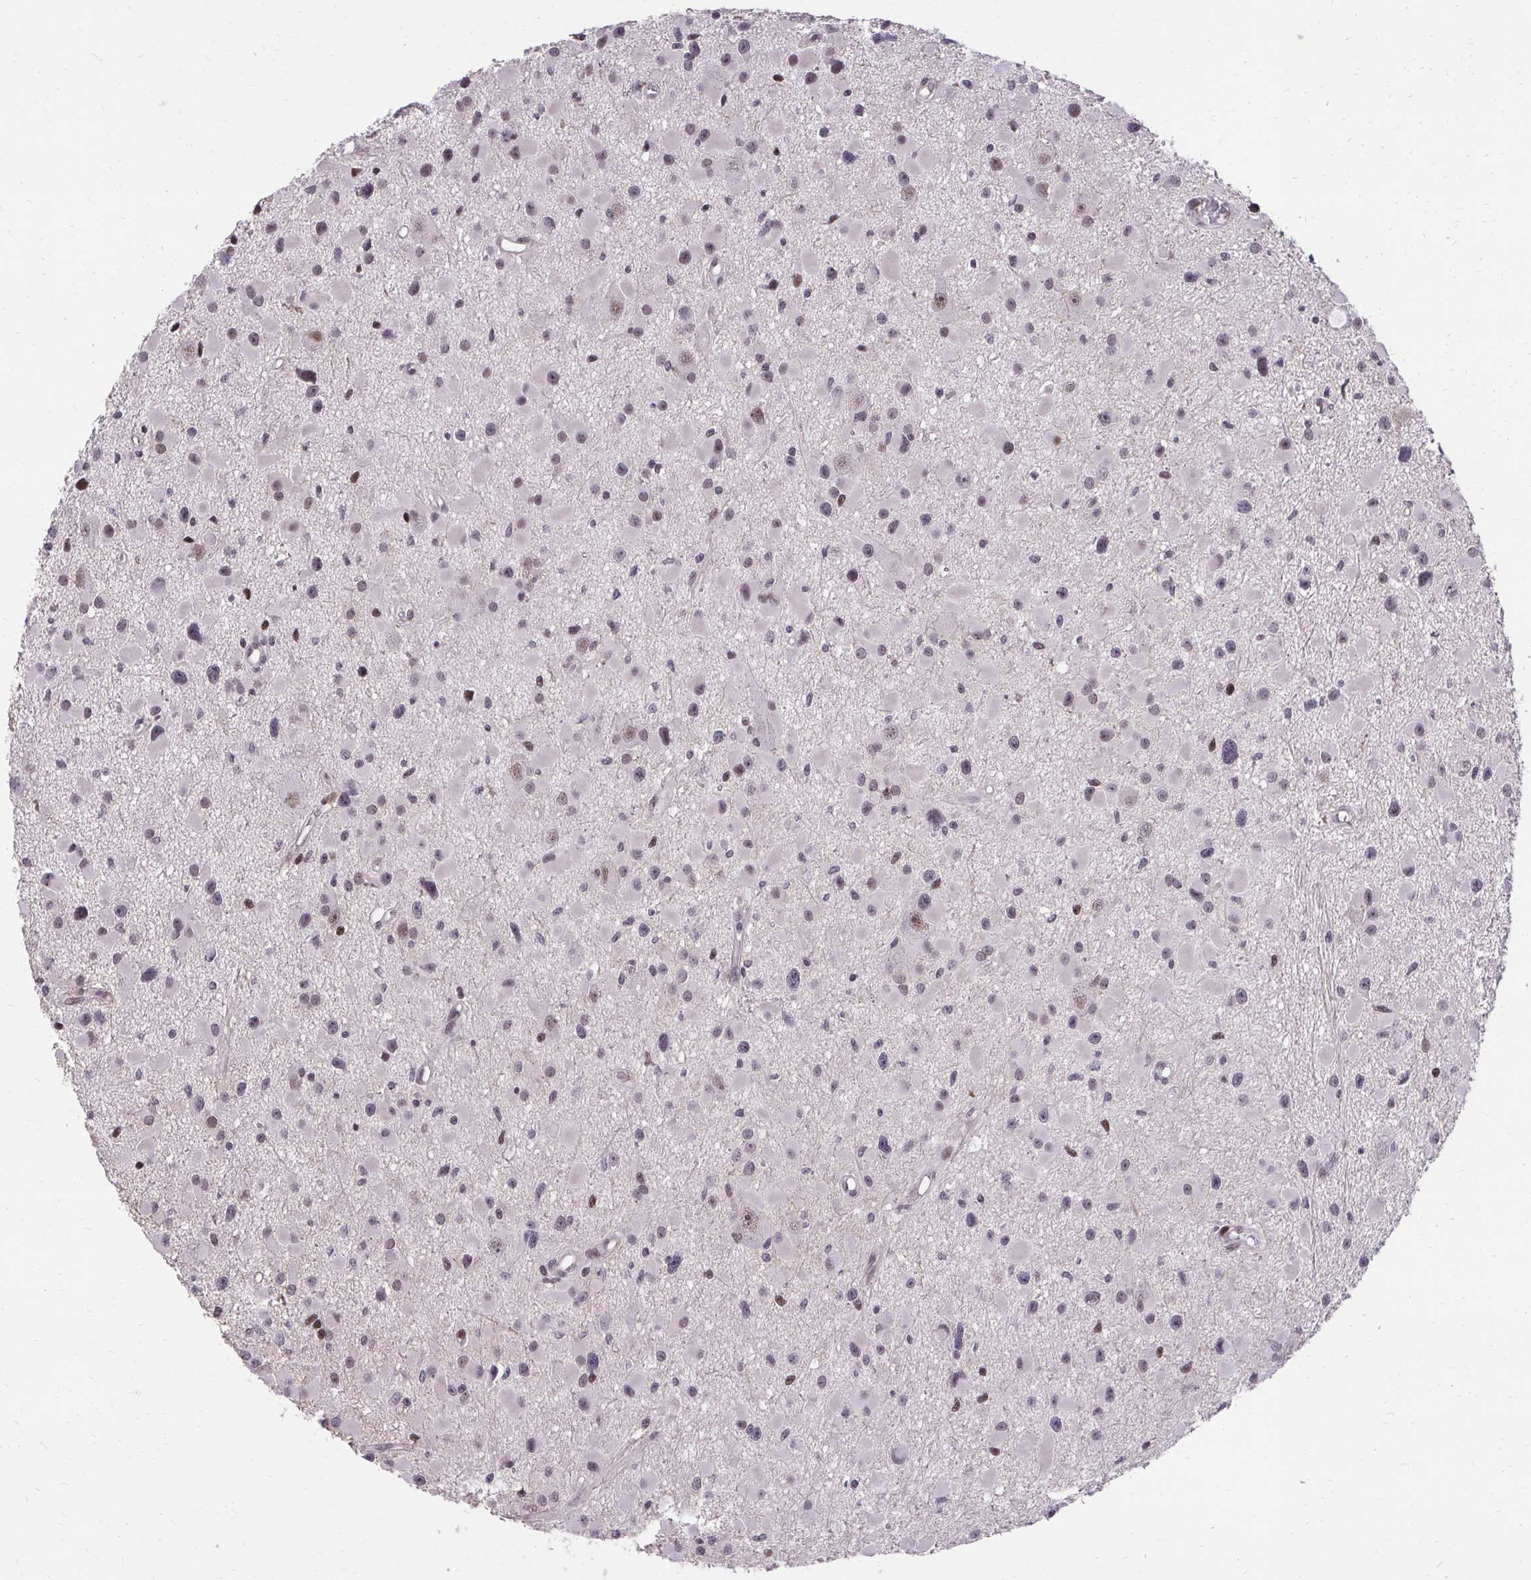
{"staining": {"intensity": "weak", "quantity": "<25%", "location": "nuclear"}, "tissue": "glioma", "cell_type": "Tumor cells", "image_type": "cancer", "snomed": [{"axis": "morphology", "description": "Glioma, malignant, High grade"}, {"axis": "topography", "description": "Brain"}], "caption": "This is an IHC image of human glioma. There is no staining in tumor cells.", "gene": "HOXA4", "patient": {"sex": "male", "age": 54}}